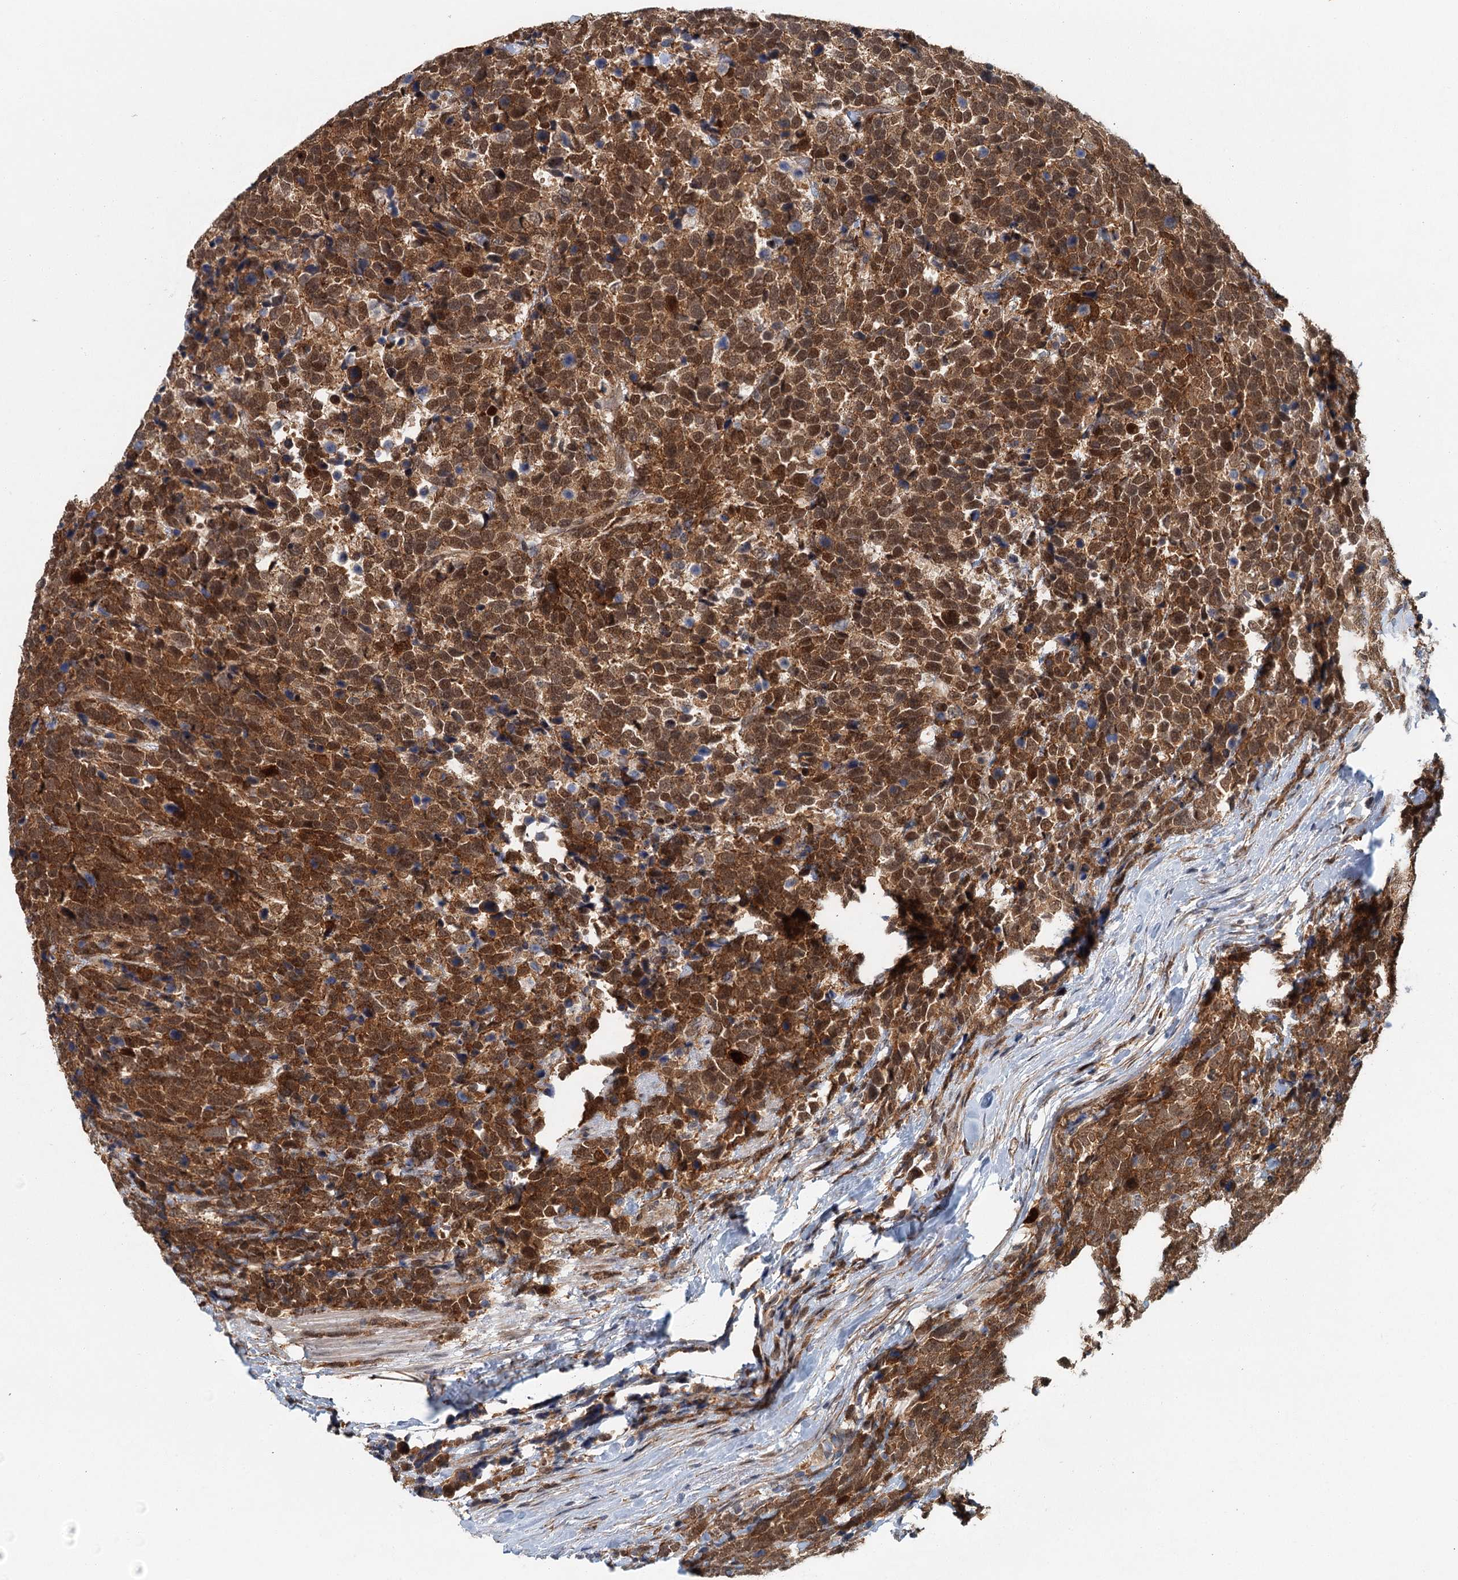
{"staining": {"intensity": "strong", "quantity": ">75%", "location": "cytoplasmic/membranous,nuclear"}, "tissue": "urothelial cancer", "cell_type": "Tumor cells", "image_type": "cancer", "snomed": [{"axis": "morphology", "description": "Urothelial carcinoma, High grade"}, {"axis": "topography", "description": "Urinary bladder"}], "caption": "High-magnification brightfield microscopy of urothelial cancer stained with DAB (brown) and counterstained with hematoxylin (blue). tumor cells exhibit strong cytoplasmic/membranous and nuclear positivity is identified in approximately>75% of cells. The staining was performed using DAB, with brown indicating positive protein expression. Nuclei are stained blue with hematoxylin.", "gene": "TAS2R42", "patient": {"sex": "female", "age": 82}}